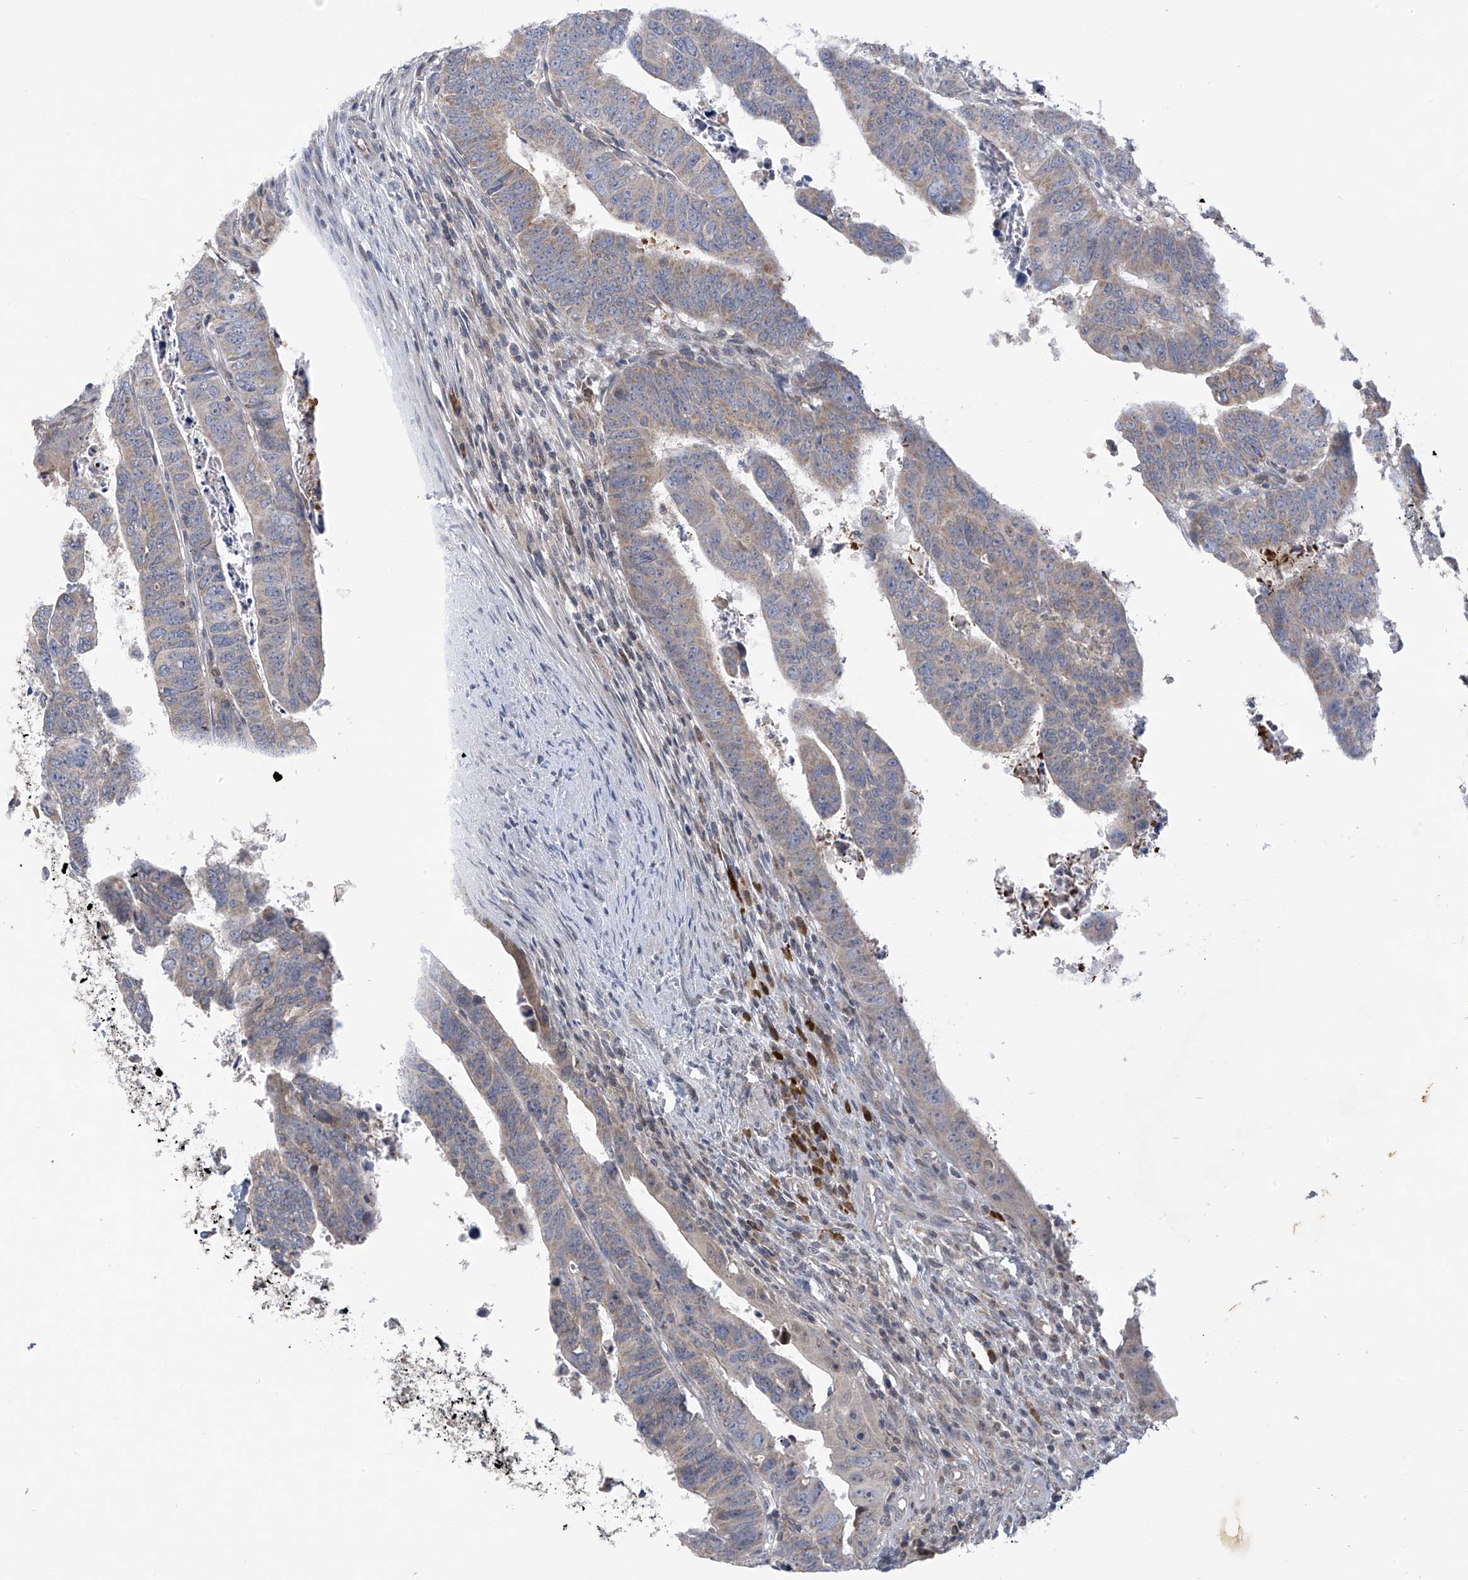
{"staining": {"intensity": "negative", "quantity": "none", "location": "none"}, "tissue": "colorectal cancer", "cell_type": "Tumor cells", "image_type": "cancer", "snomed": [{"axis": "morphology", "description": "Normal tissue, NOS"}, {"axis": "morphology", "description": "Adenocarcinoma, NOS"}, {"axis": "topography", "description": "Rectum"}], "caption": "High power microscopy micrograph of an IHC histopathology image of colorectal cancer, revealing no significant expression in tumor cells.", "gene": "SLCO4A1", "patient": {"sex": "female", "age": 65}}